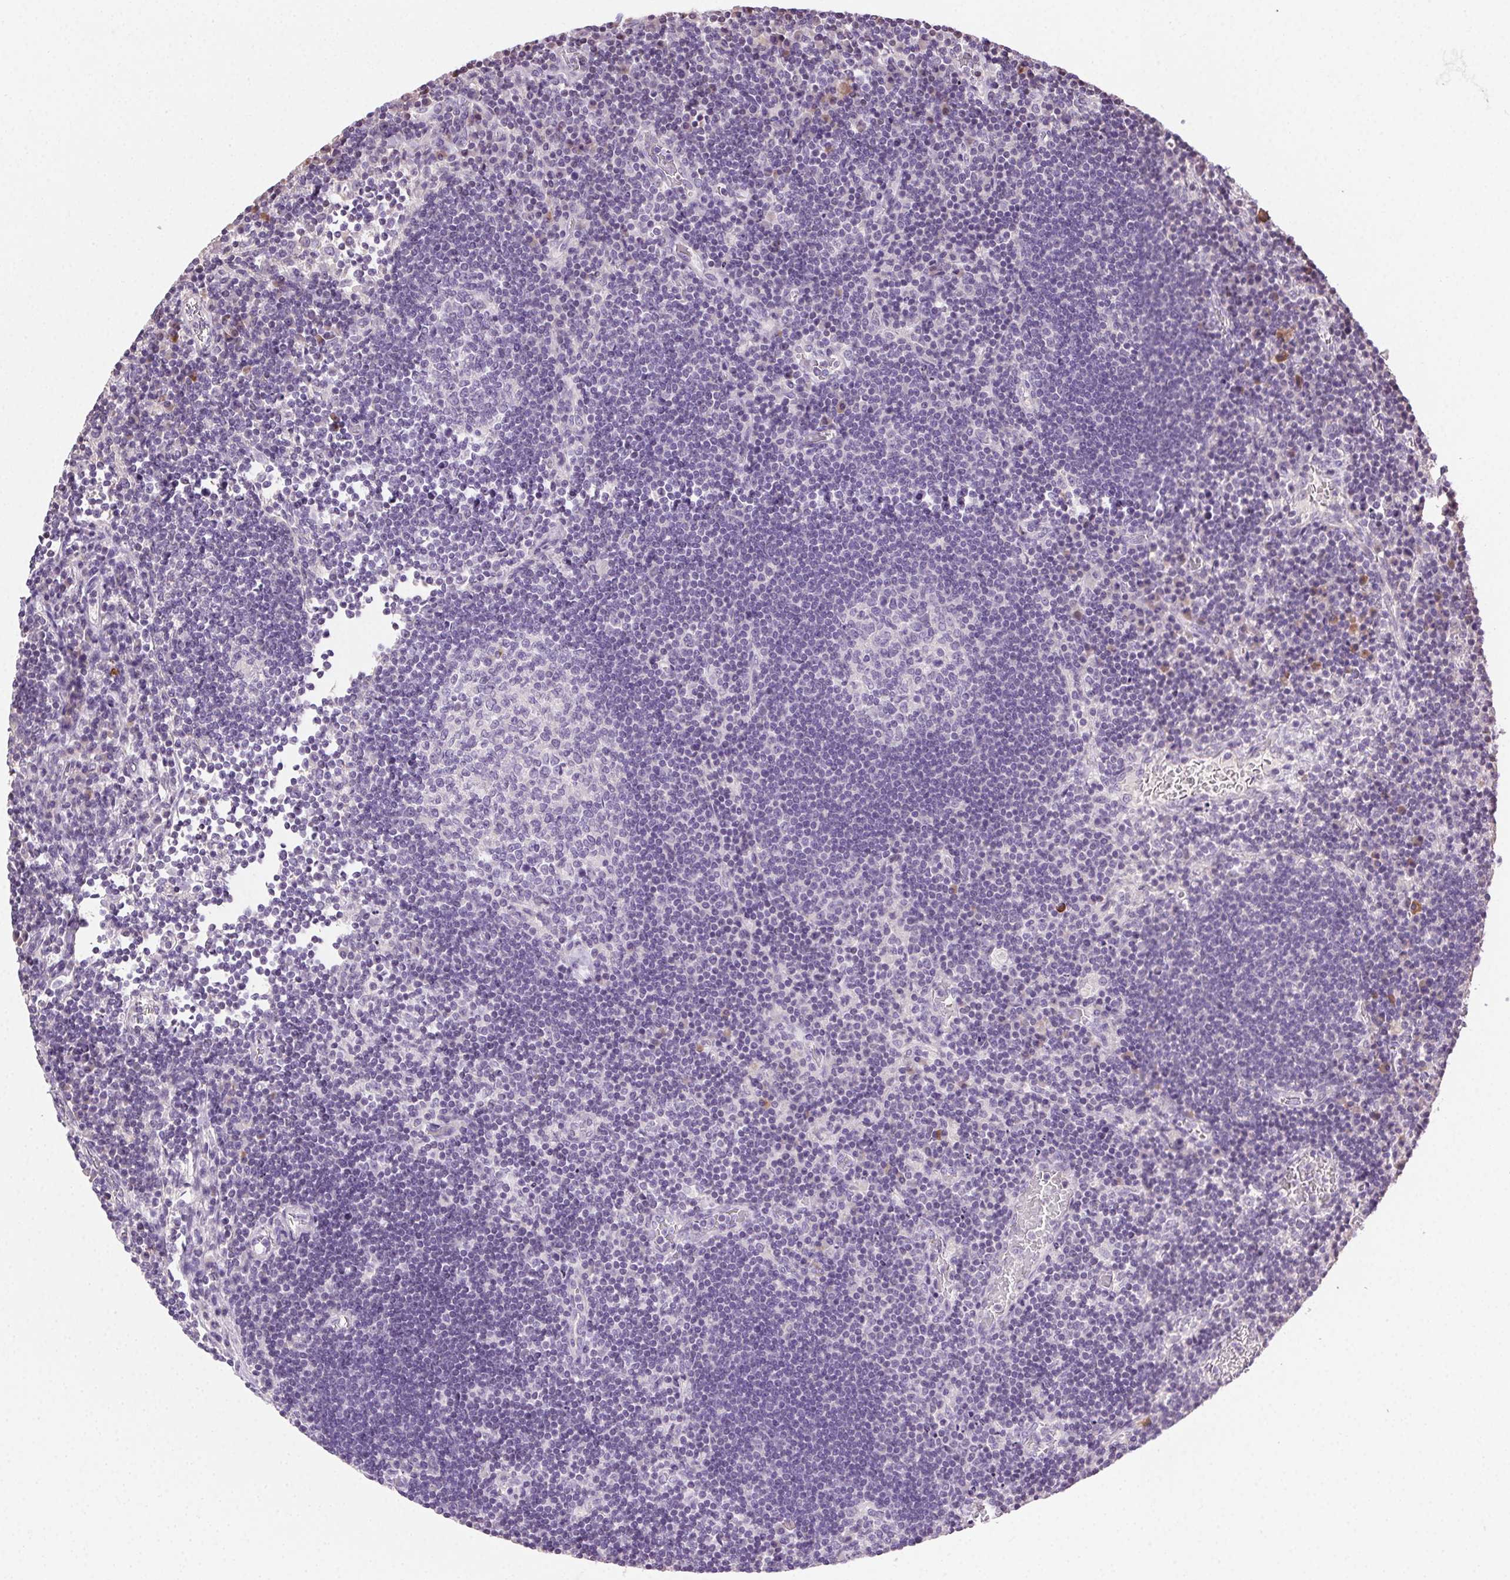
{"staining": {"intensity": "negative", "quantity": "none", "location": "none"}, "tissue": "lymph node", "cell_type": "Germinal center cells", "image_type": "normal", "snomed": [{"axis": "morphology", "description": "Normal tissue, NOS"}, {"axis": "topography", "description": "Lymph node"}], "caption": "This is a photomicrograph of immunohistochemistry staining of normal lymph node, which shows no expression in germinal center cells.", "gene": "SYCE2", "patient": {"sex": "male", "age": 67}}